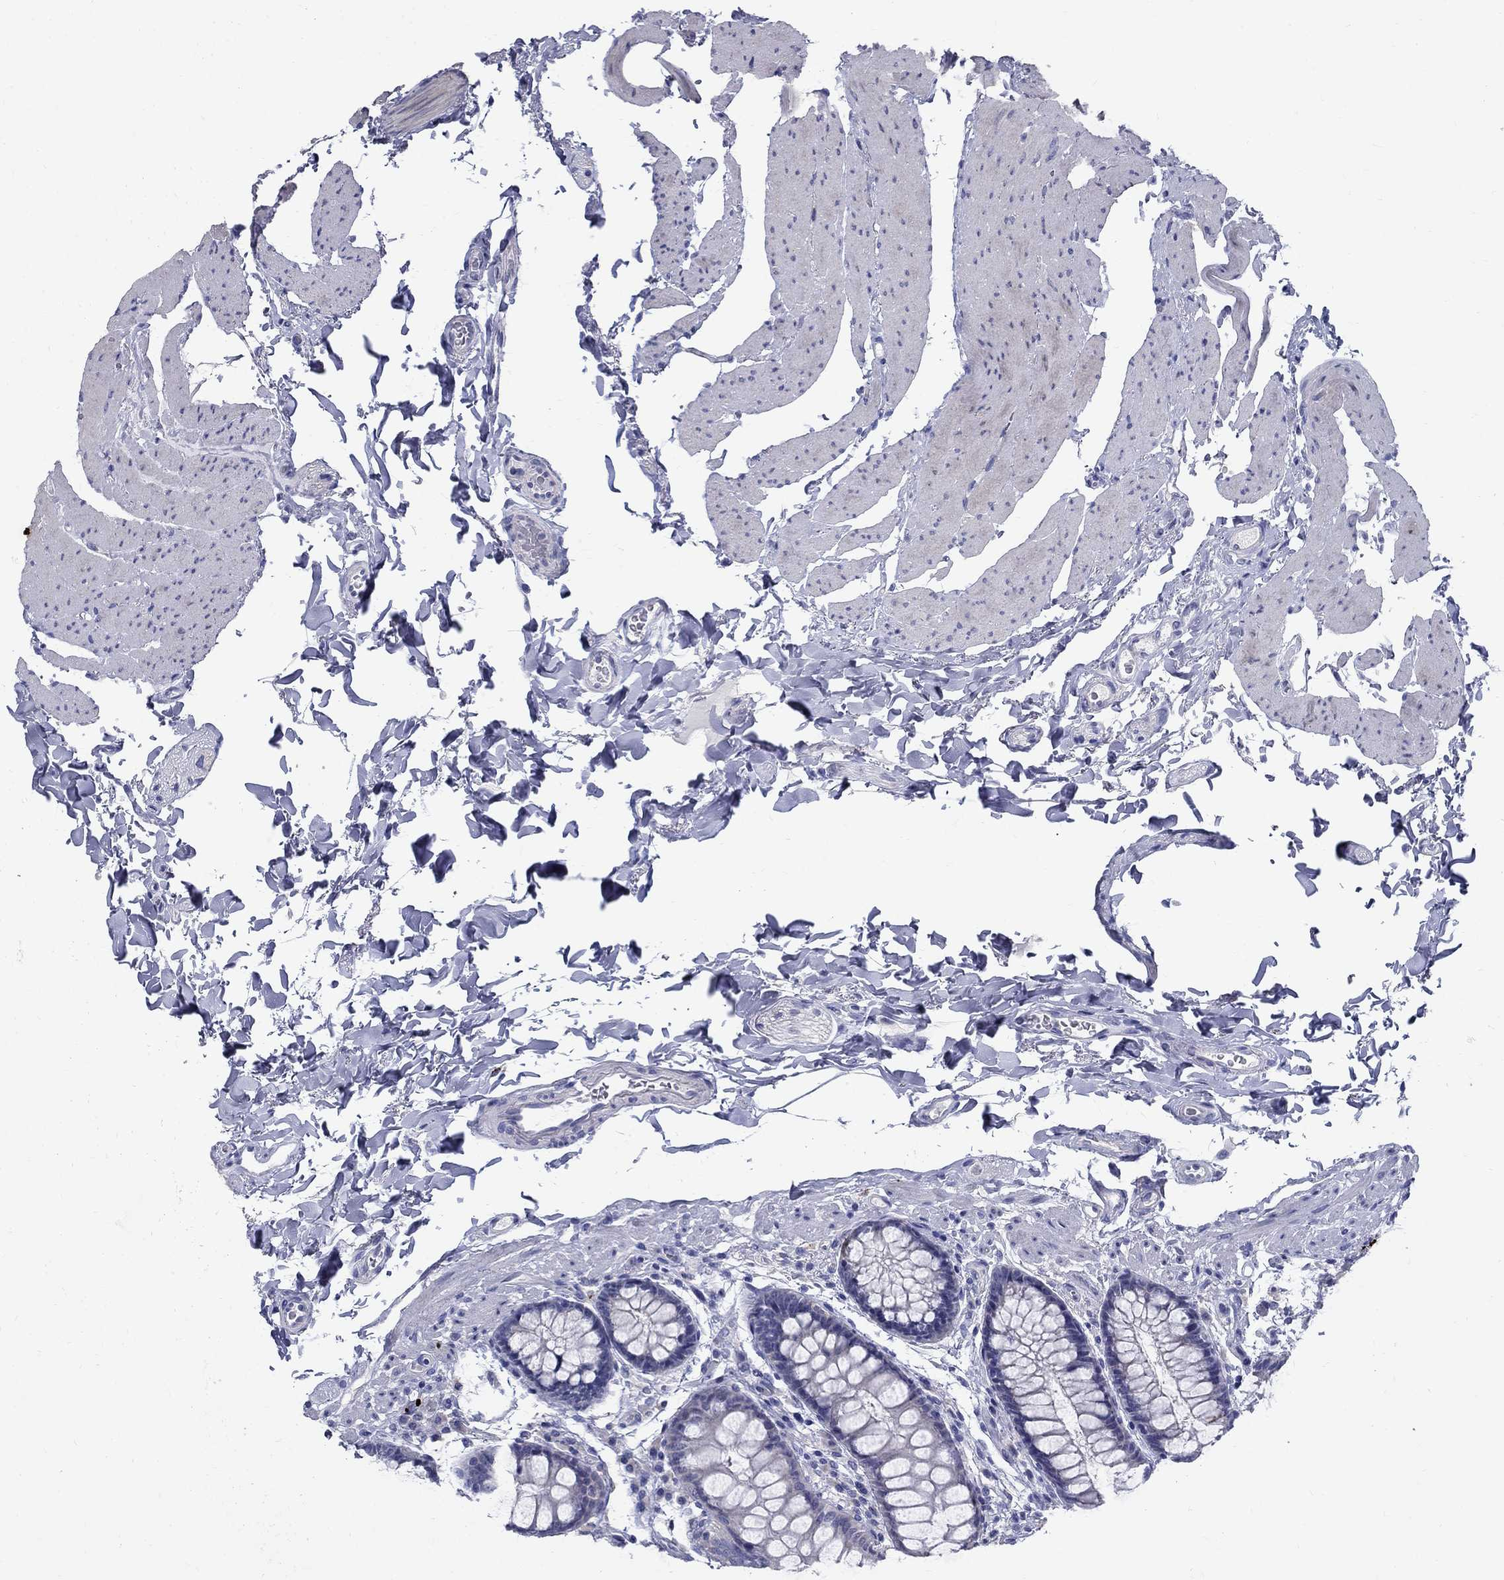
{"staining": {"intensity": "negative", "quantity": "none", "location": "none"}, "tissue": "colon", "cell_type": "Endothelial cells", "image_type": "normal", "snomed": [{"axis": "morphology", "description": "Normal tissue, NOS"}, {"axis": "topography", "description": "Colon"}], "caption": "The micrograph reveals no staining of endothelial cells in normal colon. Nuclei are stained in blue.", "gene": "TP53TG5", "patient": {"sex": "female", "age": 86}}